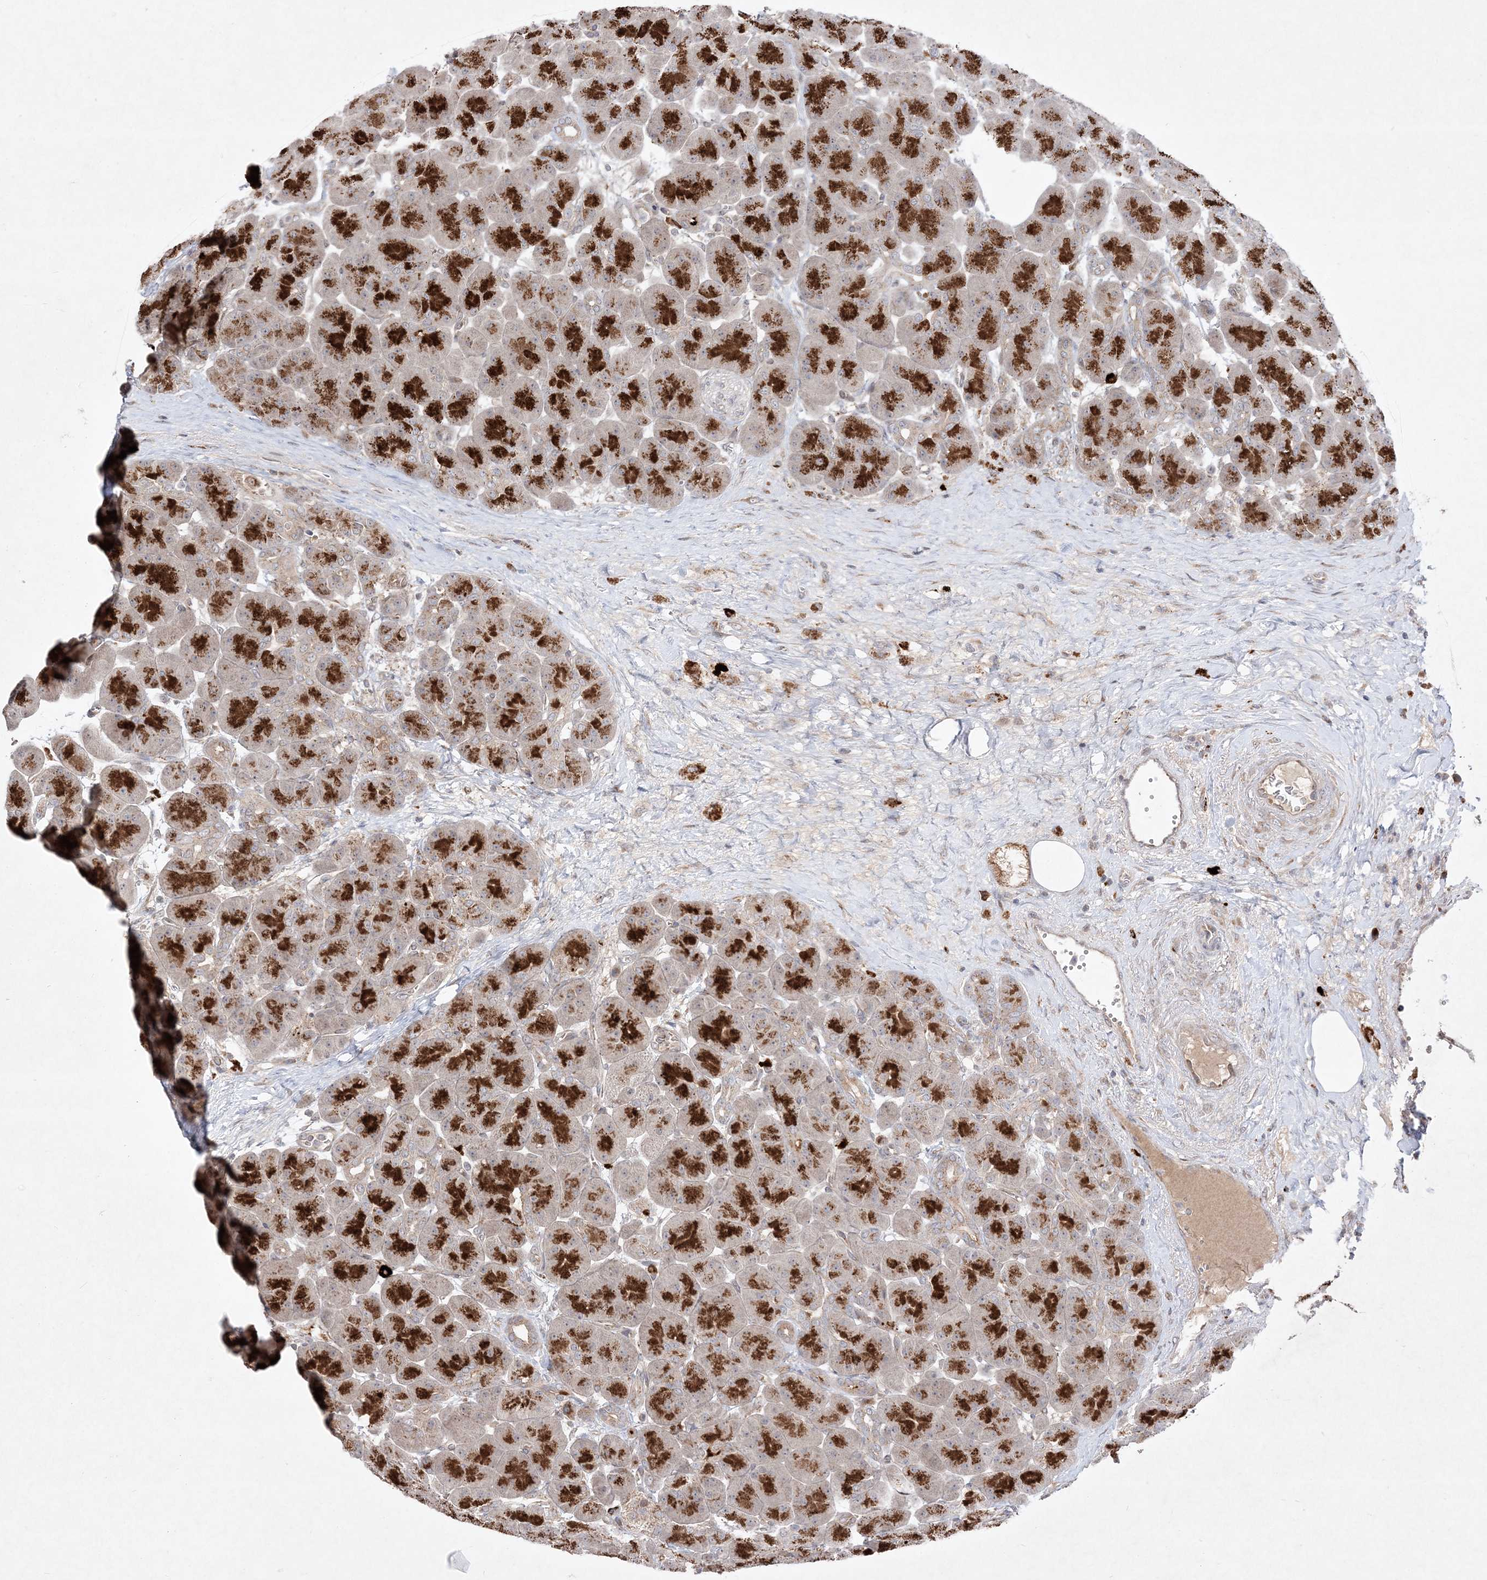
{"staining": {"intensity": "strong", "quantity": ">75%", "location": "cytoplasmic/membranous"}, "tissue": "pancreas", "cell_type": "Exocrine glandular cells", "image_type": "normal", "snomed": [{"axis": "morphology", "description": "Normal tissue, NOS"}, {"axis": "topography", "description": "Pancreas"}], "caption": "A brown stain highlights strong cytoplasmic/membranous expression of a protein in exocrine glandular cells of benign human pancreas. The staining was performed using DAB (3,3'-diaminobenzidine) to visualize the protein expression in brown, while the nuclei were stained in blue with hematoxylin (Magnification: 20x).", "gene": "CLNK", "patient": {"sex": "male", "age": 66}}